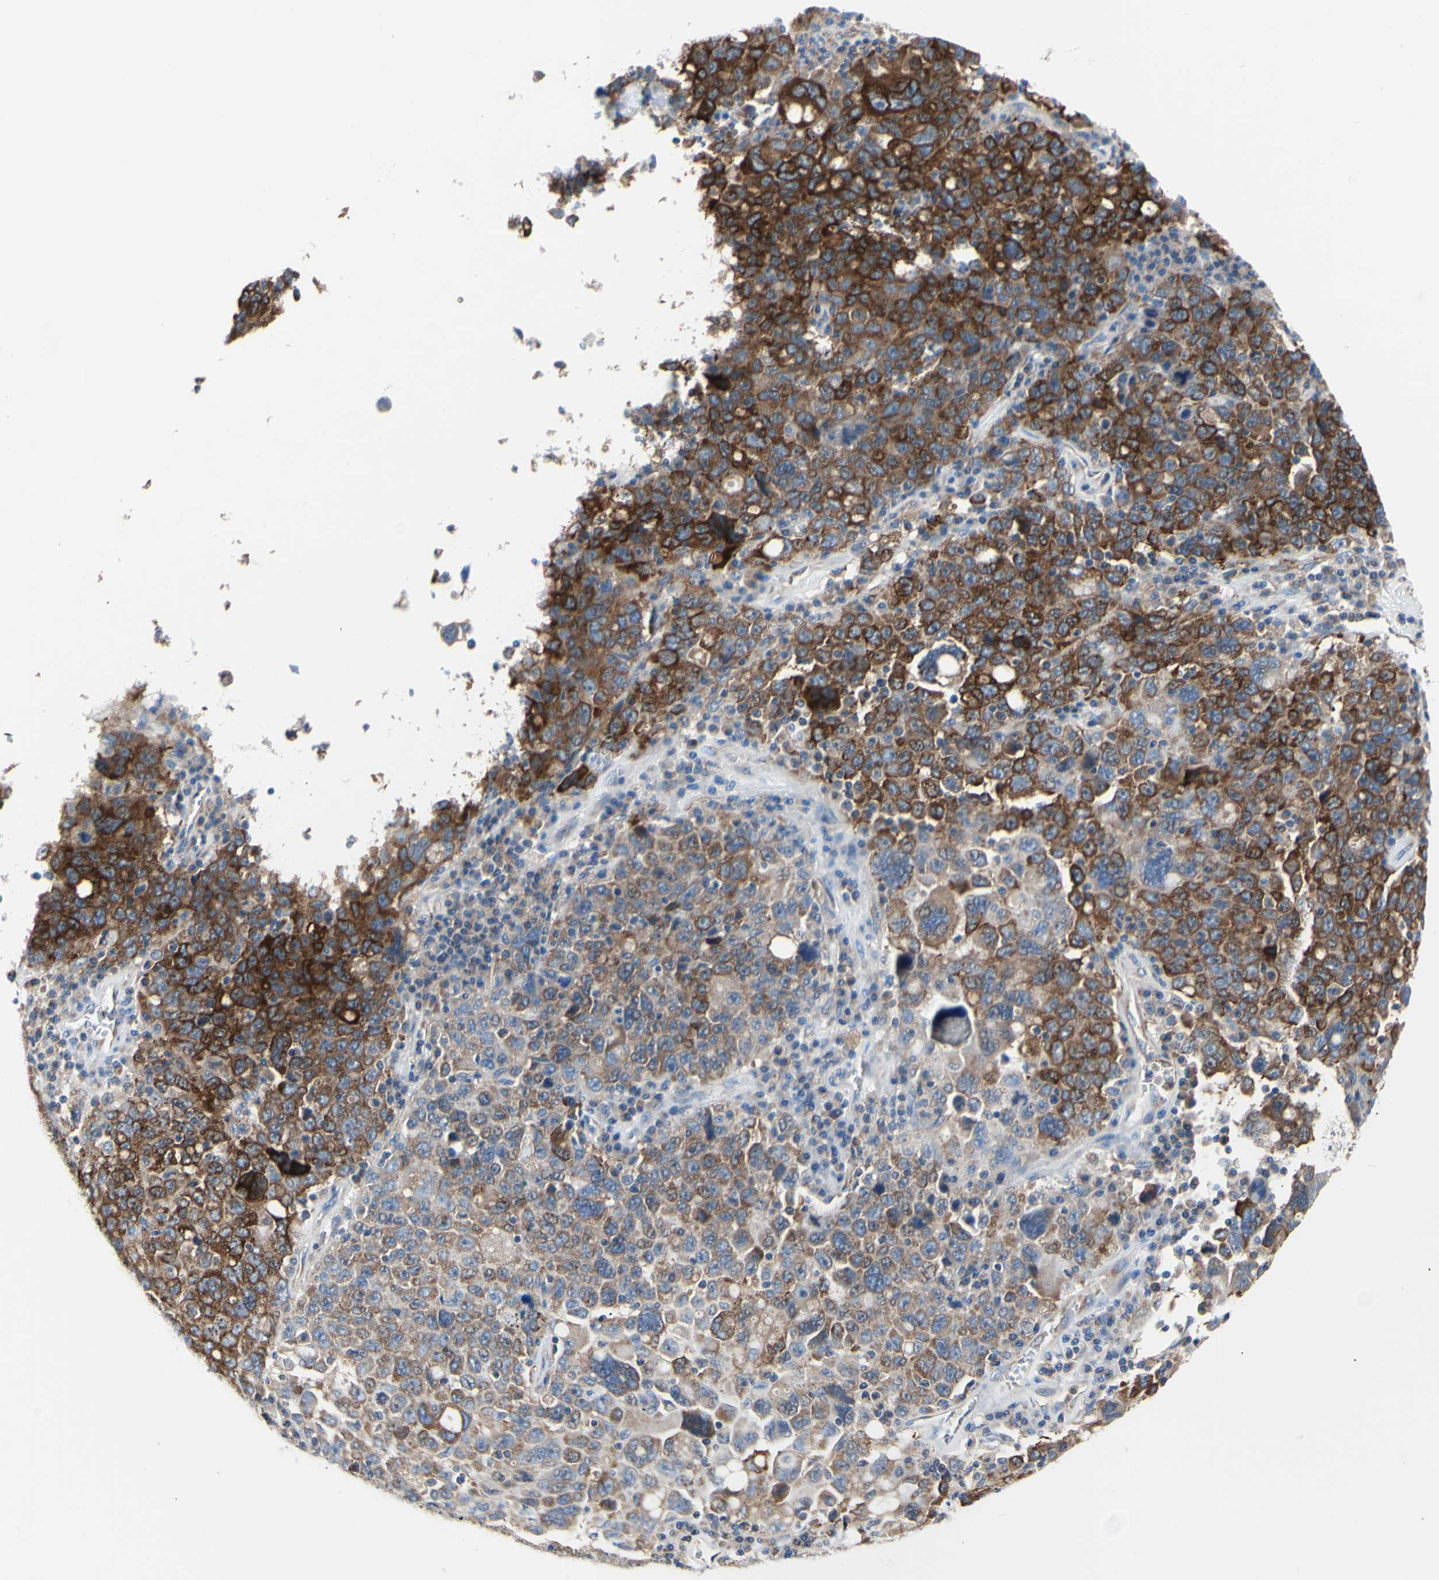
{"staining": {"intensity": "strong", "quantity": "25%-75%", "location": "cytoplasmic/membranous"}, "tissue": "ovarian cancer", "cell_type": "Tumor cells", "image_type": "cancer", "snomed": [{"axis": "morphology", "description": "Carcinoma, endometroid"}, {"axis": "topography", "description": "Ovary"}], "caption": "High-magnification brightfield microscopy of ovarian cancer stained with DAB (3,3'-diaminobenzidine) (brown) and counterstained with hematoxylin (blue). tumor cells exhibit strong cytoplasmic/membranous expression is identified in approximately25%-75% of cells.", "gene": "FMR1", "patient": {"sex": "female", "age": 62}}